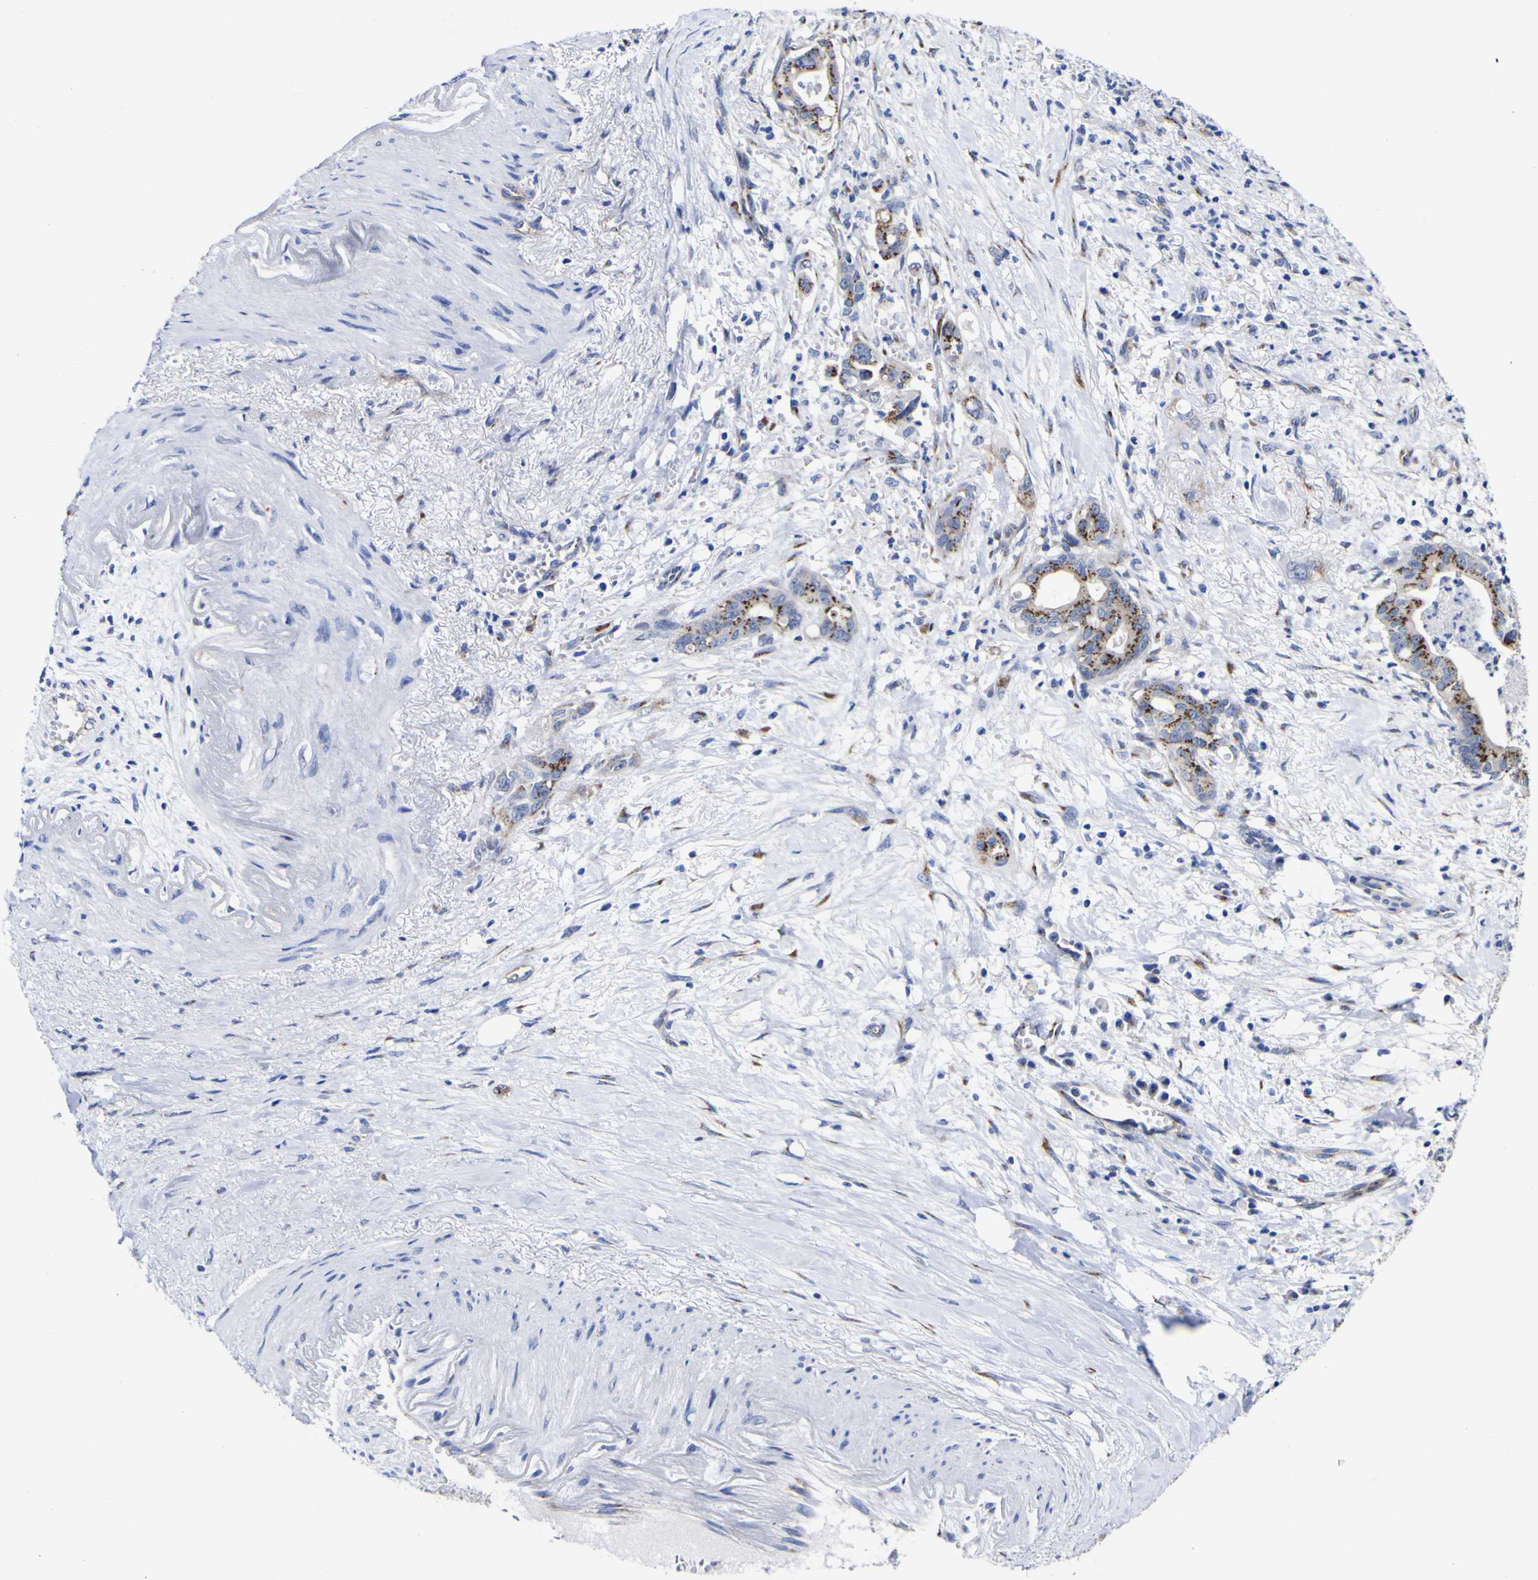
{"staining": {"intensity": "strong", "quantity": ">75%", "location": "cytoplasmic/membranous"}, "tissue": "pancreatic cancer", "cell_type": "Tumor cells", "image_type": "cancer", "snomed": [{"axis": "morphology", "description": "Adenocarcinoma, NOS"}, {"axis": "topography", "description": "Pancreas"}], "caption": "A high amount of strong cytoplasmic/membranous expression is appreciated in about >75% of tumor cells in pancreatic cancer (adenocarcinoma) tissue. (IHC, brightfield microscopy, high magnification).", "gene": "GOLM1", "patient": {"sex": "male", "age": 70}}